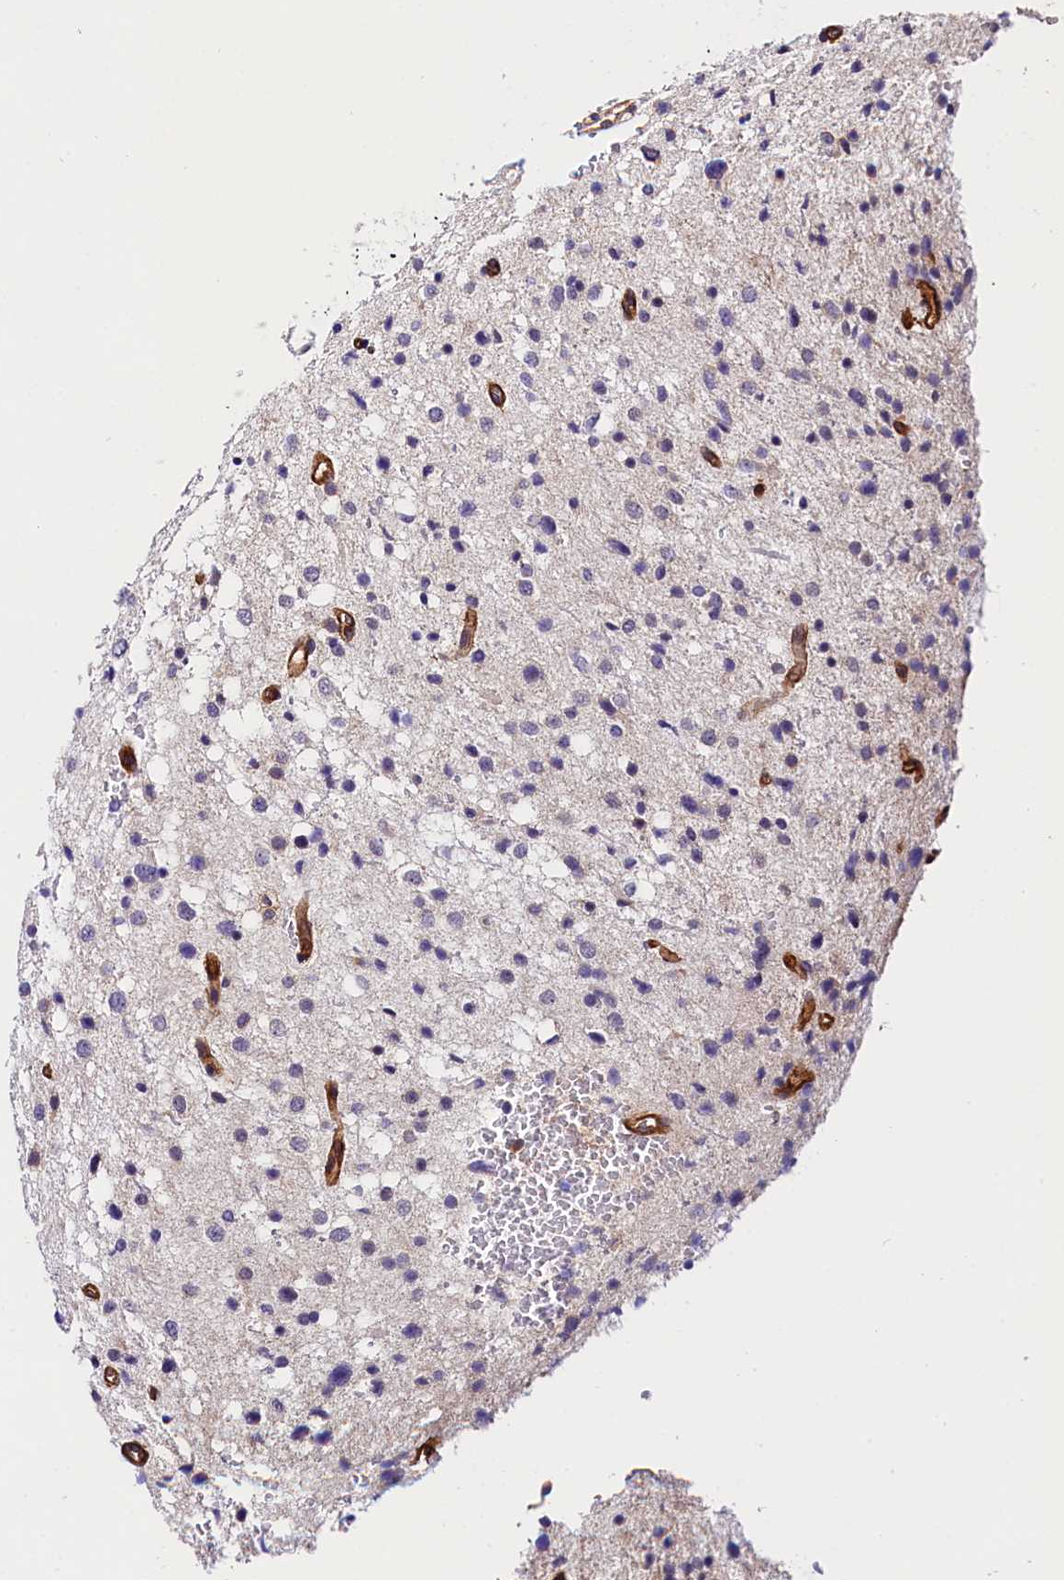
{"staining": {"intensity": "negative", "quantity": "none", "location": "none"}, "tissue": "glioma", "cell_type": "Tumor cells", "image_type": "cancer", "snomed": [{"axis": "morphology", "description": "Glioma, malignant, Low grade"}, {"axis": "topography", "description": "Brain"}], "caption": "DAB immunohistochemical staining of human malignant low-grade glioma displays no significant staining in tumor cells.", "gene": "OAS3", "patient": {"sex": "female", "age": 37}}